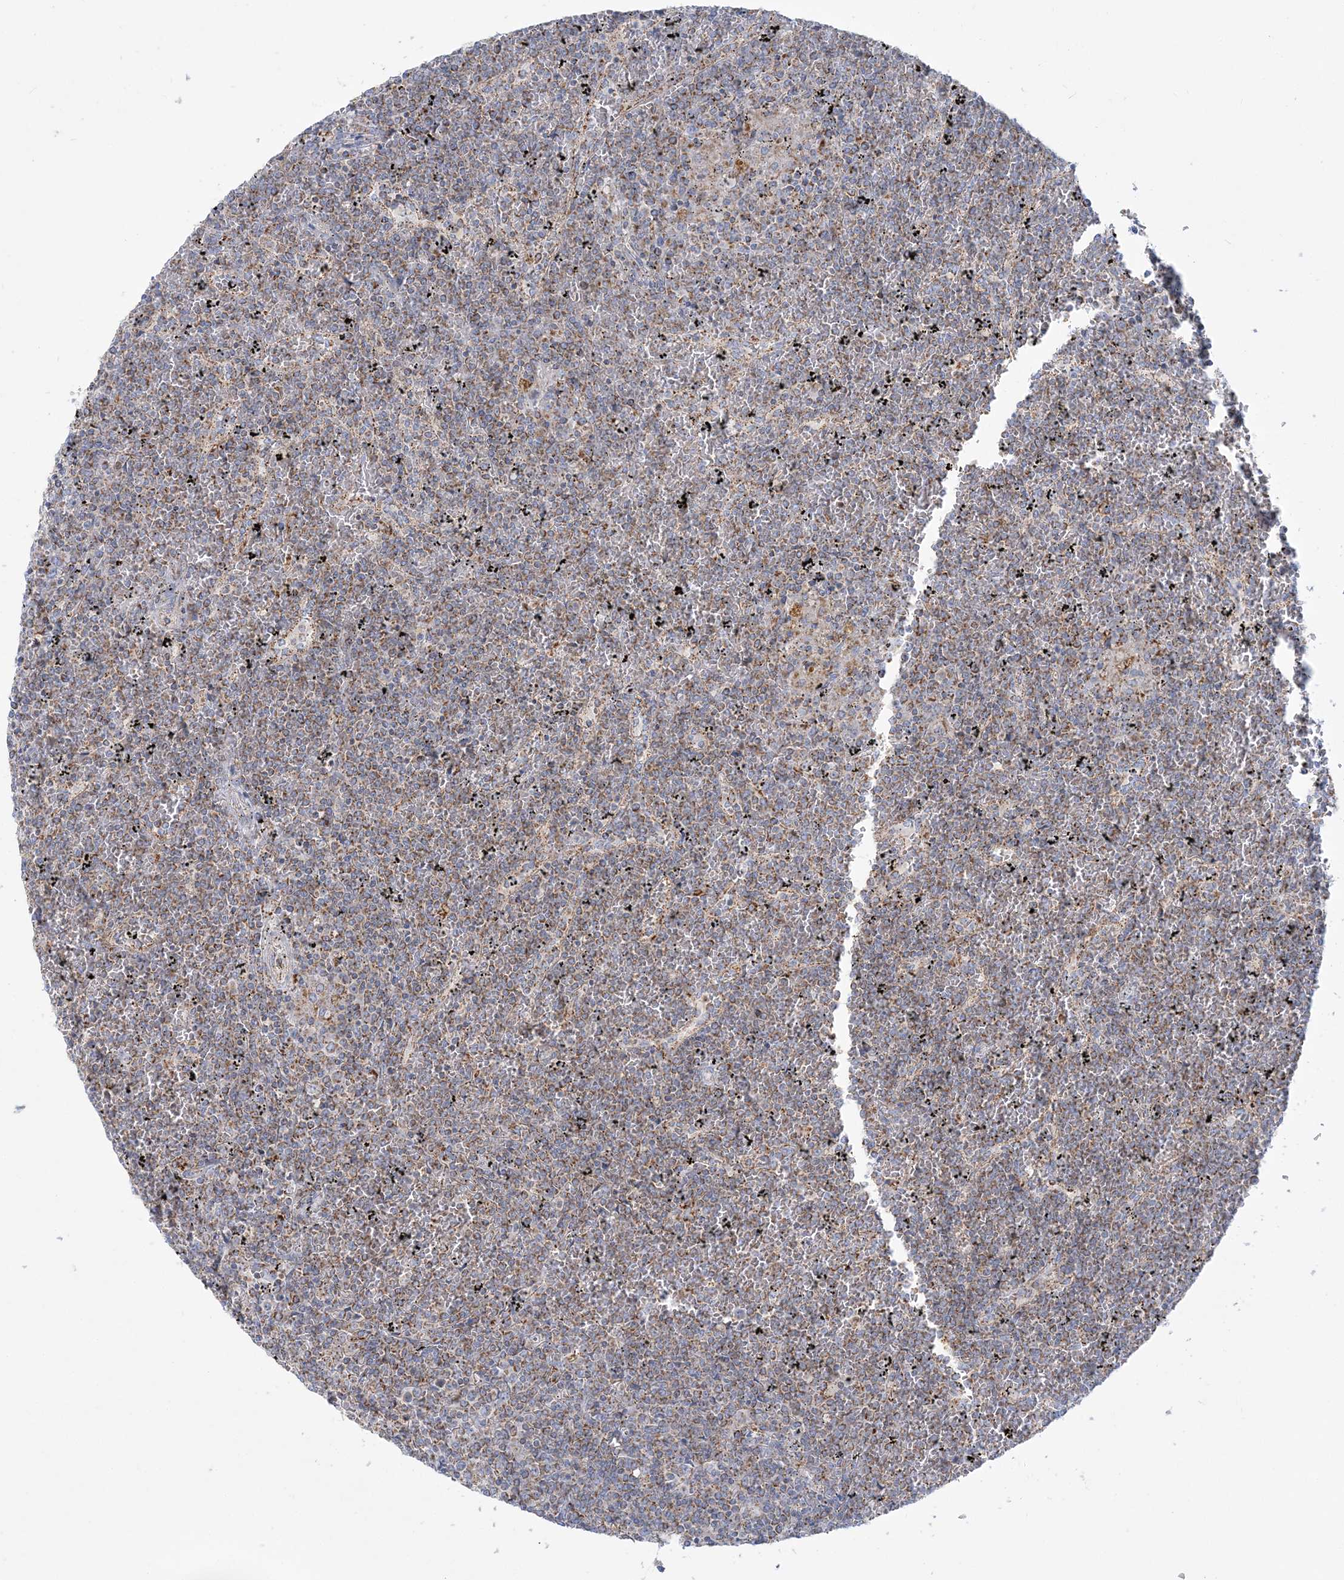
{"staining": {"intensity": "weak", "quantity": ">75%", "location": "cytoplasmic/membranous"}, "tissue": "lymphoma", "cell_type": "Tumor cells", "image_type": "cancer", "snomed": [{"axis": "morphology", "description": "Malignant lymphoma, non-Hodgkin's type, Low grade"}, {"axis": "topography", "description": "Spleen"}], "caption": "A micrograph of malignant lymphoma, non-Hodgkin's type (low-grade) stained for a protein reveals weak cytoplasmic/membranous brown staining in tumor cells. The staining was performed using DAB to visualize the protein expression in brown, while the nuclei were stained in blue with hematoxylin (Magnification: 20x).", "gene": "TBC1D14", "patient": {"sex": "female", "age": 19}}